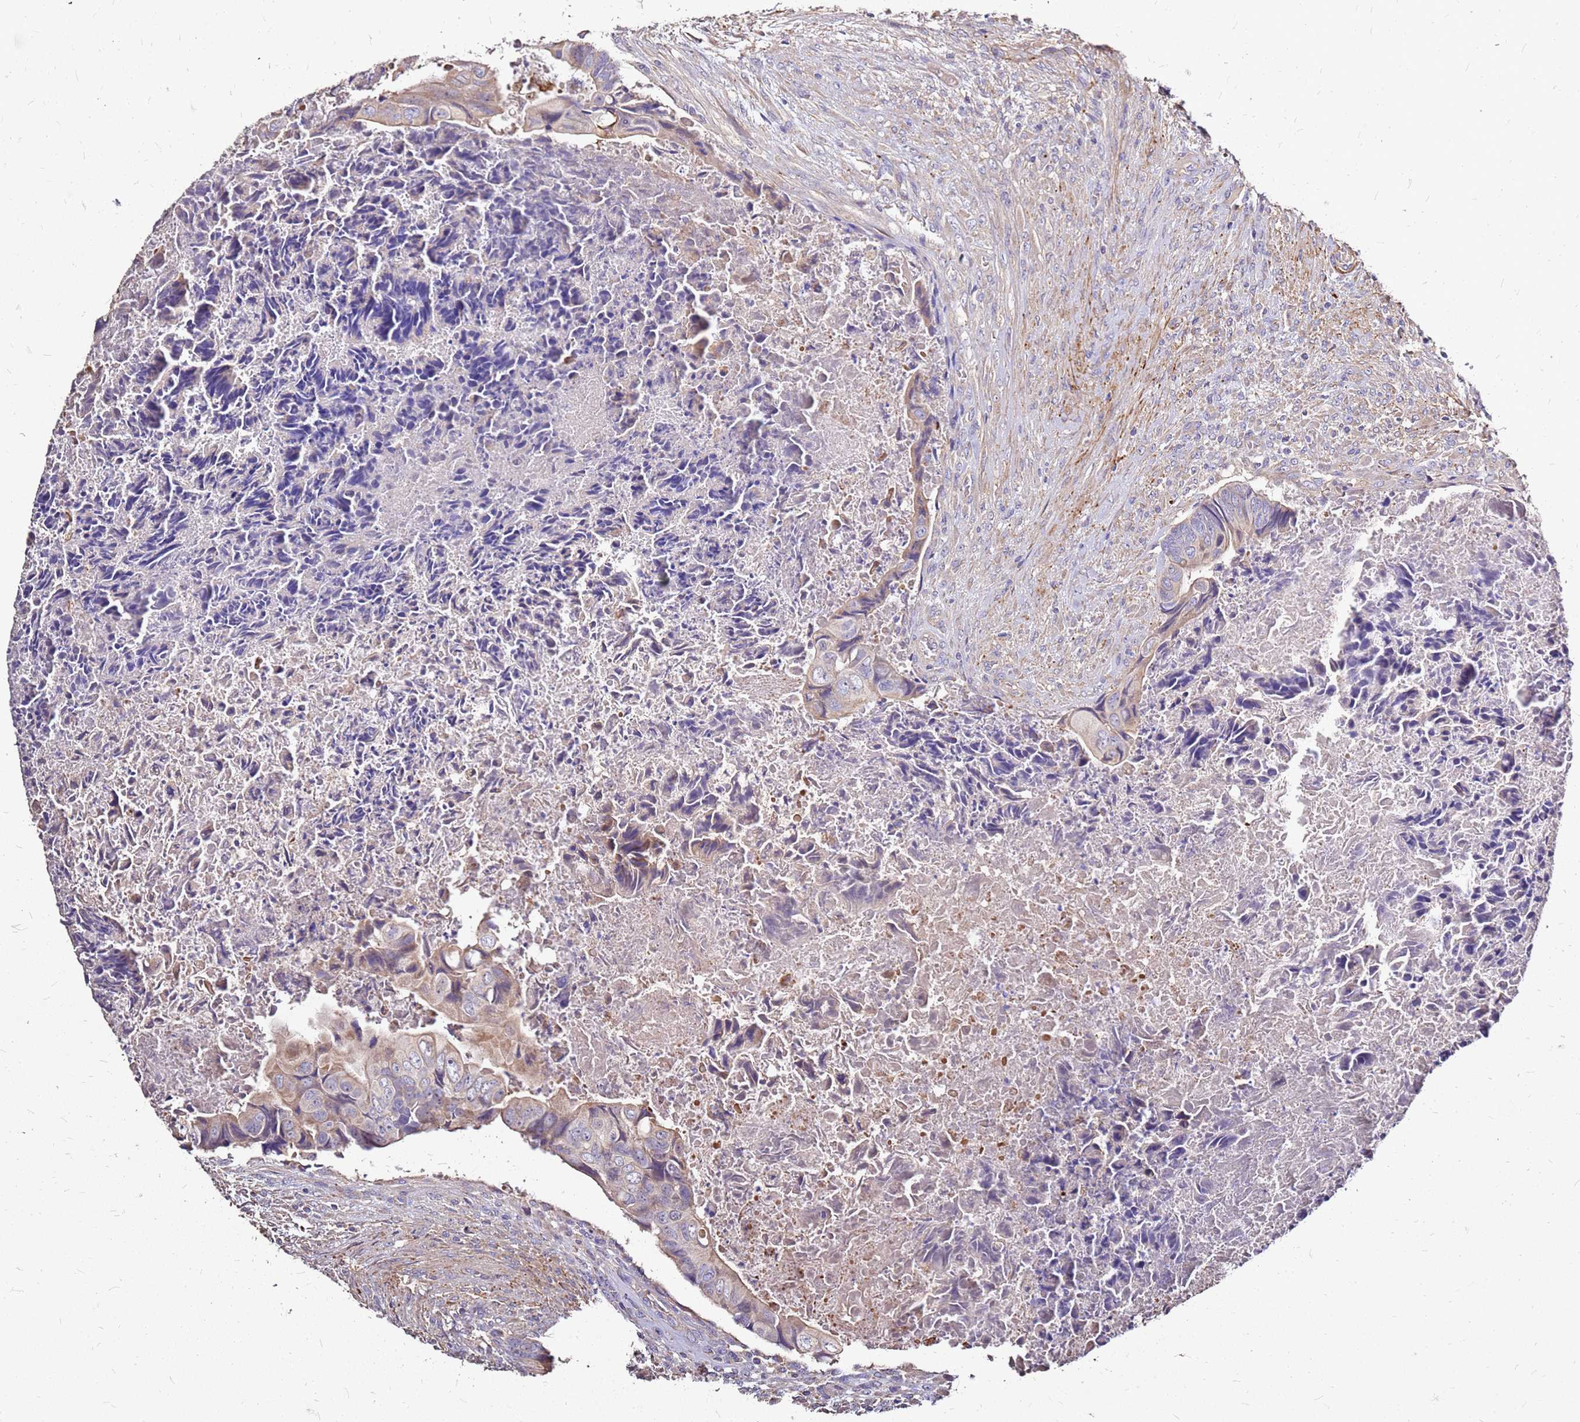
{"staining": {"intensity": "weak", "quantity": "<25%", "location": "cytoplasmic/membranous"}, "tissue": "colorectal cancer", "cell_type": "Tumor cells", "image_type": "cancer", "snomed": [{"axis": "morphology", "description": "Adenocarcinoma, NOS"}, {"axis": "topography", "description": "Rectum"}], "caption": "IHC photomicrograph of neoplastic tissue: human colorectal adenocarcinoma stained with DAB (3,3'-diaminobenzidine) shows no significant protein staining in tumor cells.", "gene": "EXD3", "patient": {"sex": "female", "age": 78}}